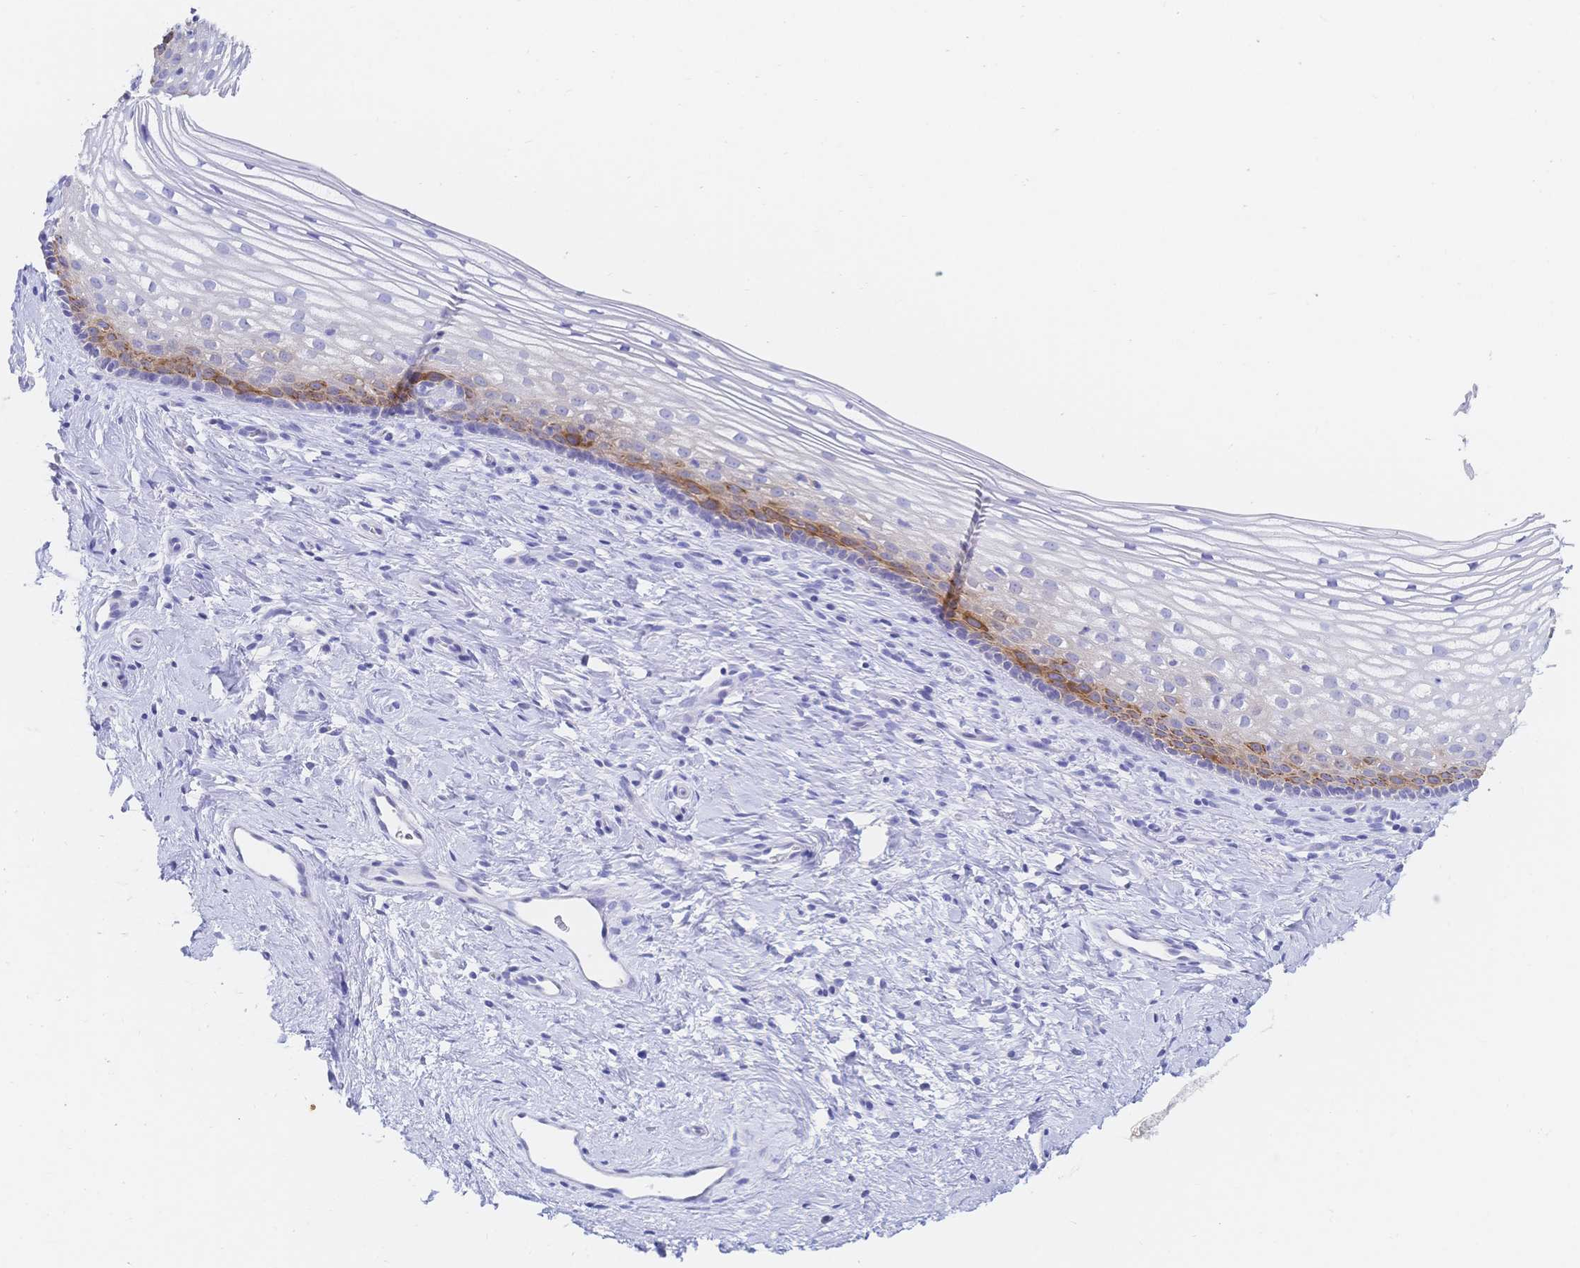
{"staining": {"intensity": "moderate", "quantity": "<25%", "location": "cytoplasmic/membranous"}, "tissue": "vagina", "cell_type": "Squamous epithelial cells", "image_type": "normal", "snomed": [{"axis": "morphology", "description": "Normal tissue, NOS"}, {"axis": "topography", "description": "Vagina"}], "caption": "A micrograph of vagina stained for a protein reveals moderate cytoplasmic/membranous brown staining in squamous epithelial cells.", "gene": "RRM1", "patient": {"sex": "female", "age": 51}}